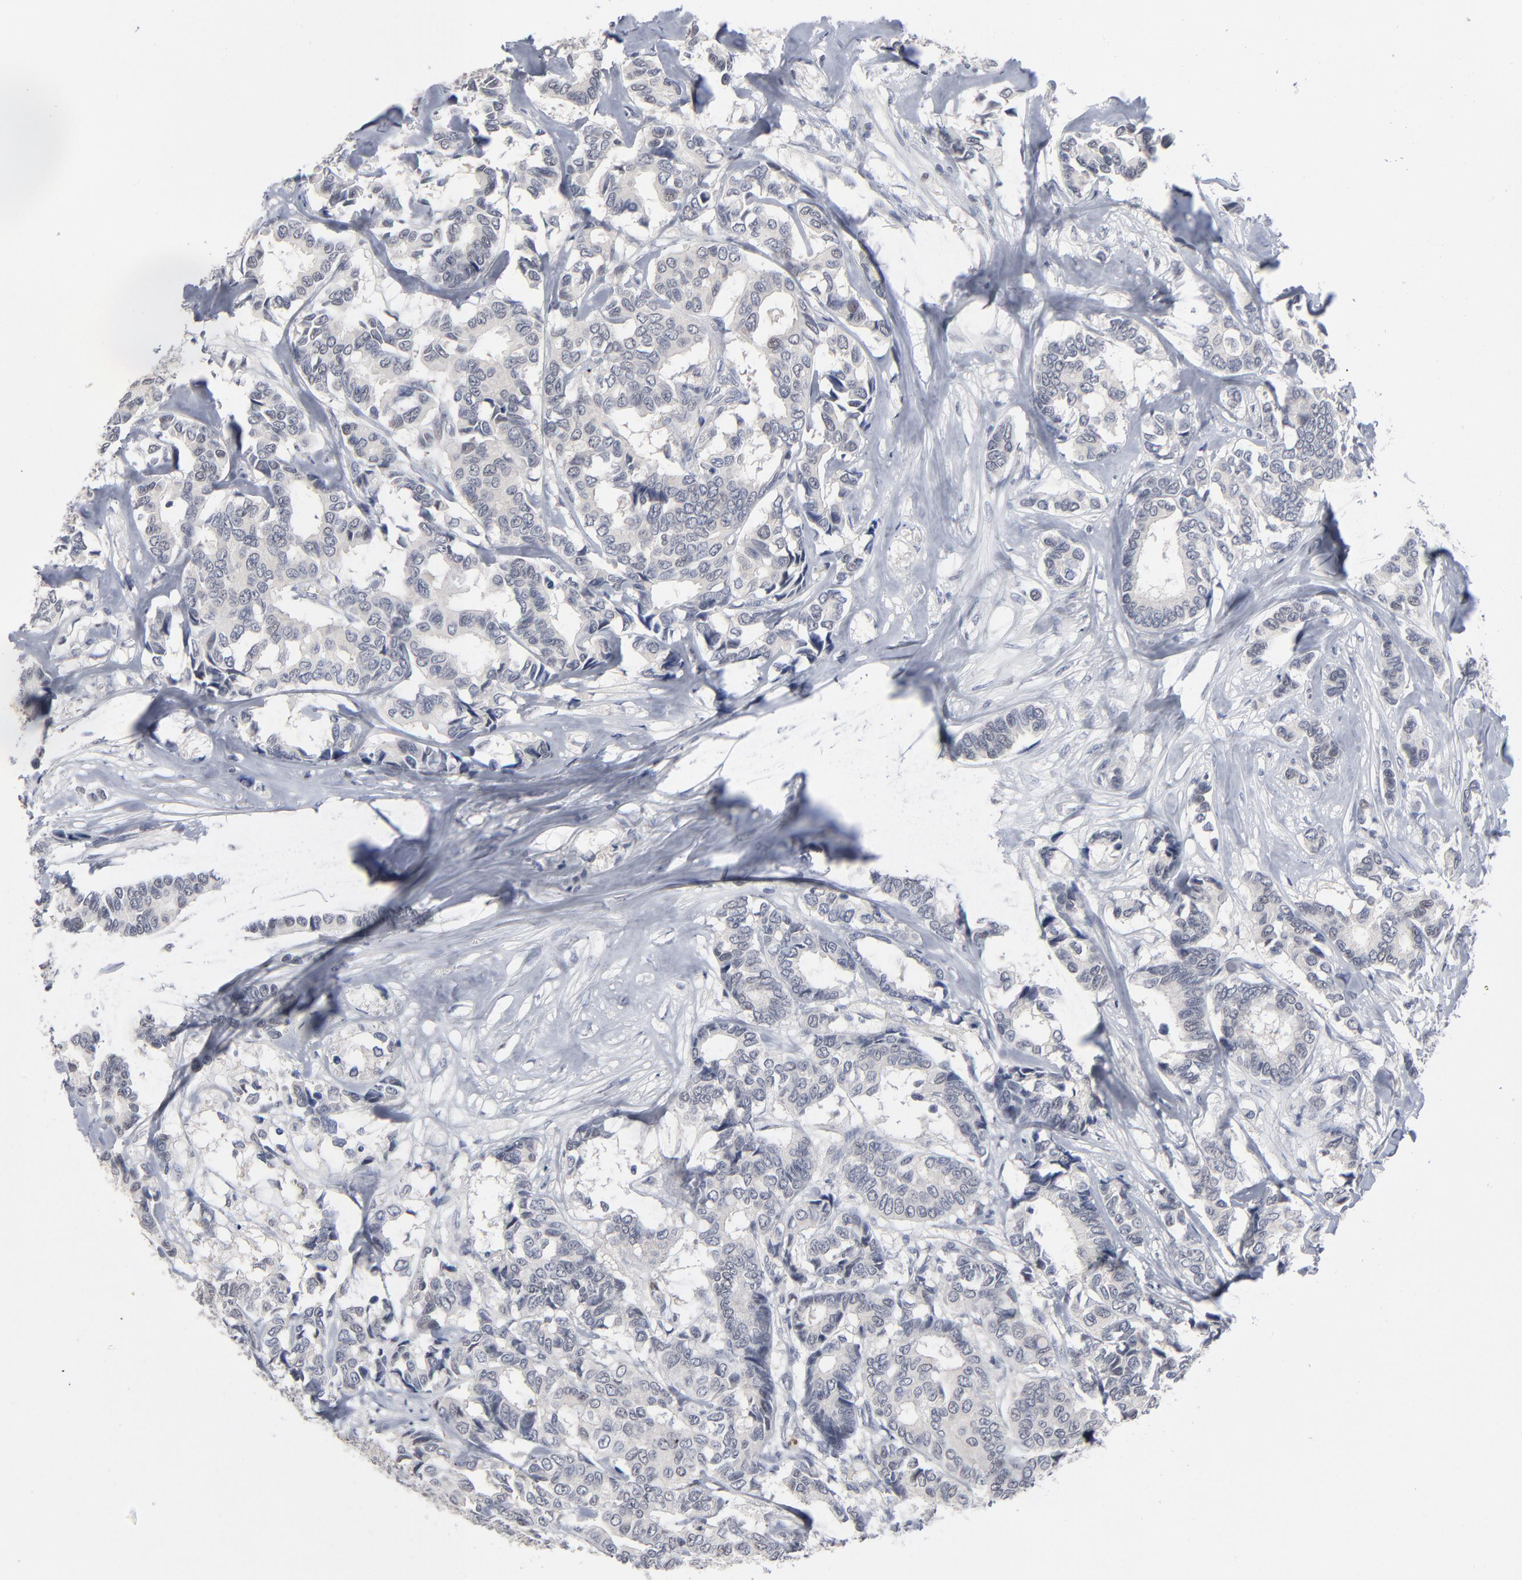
{"staining": {"intensity": "negative", "quantity": "none", "location": "none"}, "tissue": "breast cancer", "cell_type": "Tumor cells", "image_type": "cancer", "snomed": [{"axis": "morphology", "description": "Duct carcinoma"}, {"axis": "topography", "description": "Breast"}], "caption": "Micrograph shows no protein positivity in tumor cells of breast invasive ductal carcinoma tissue.", "gene": "FOXN2", "patient": {"sex": "female", "age": 87}}